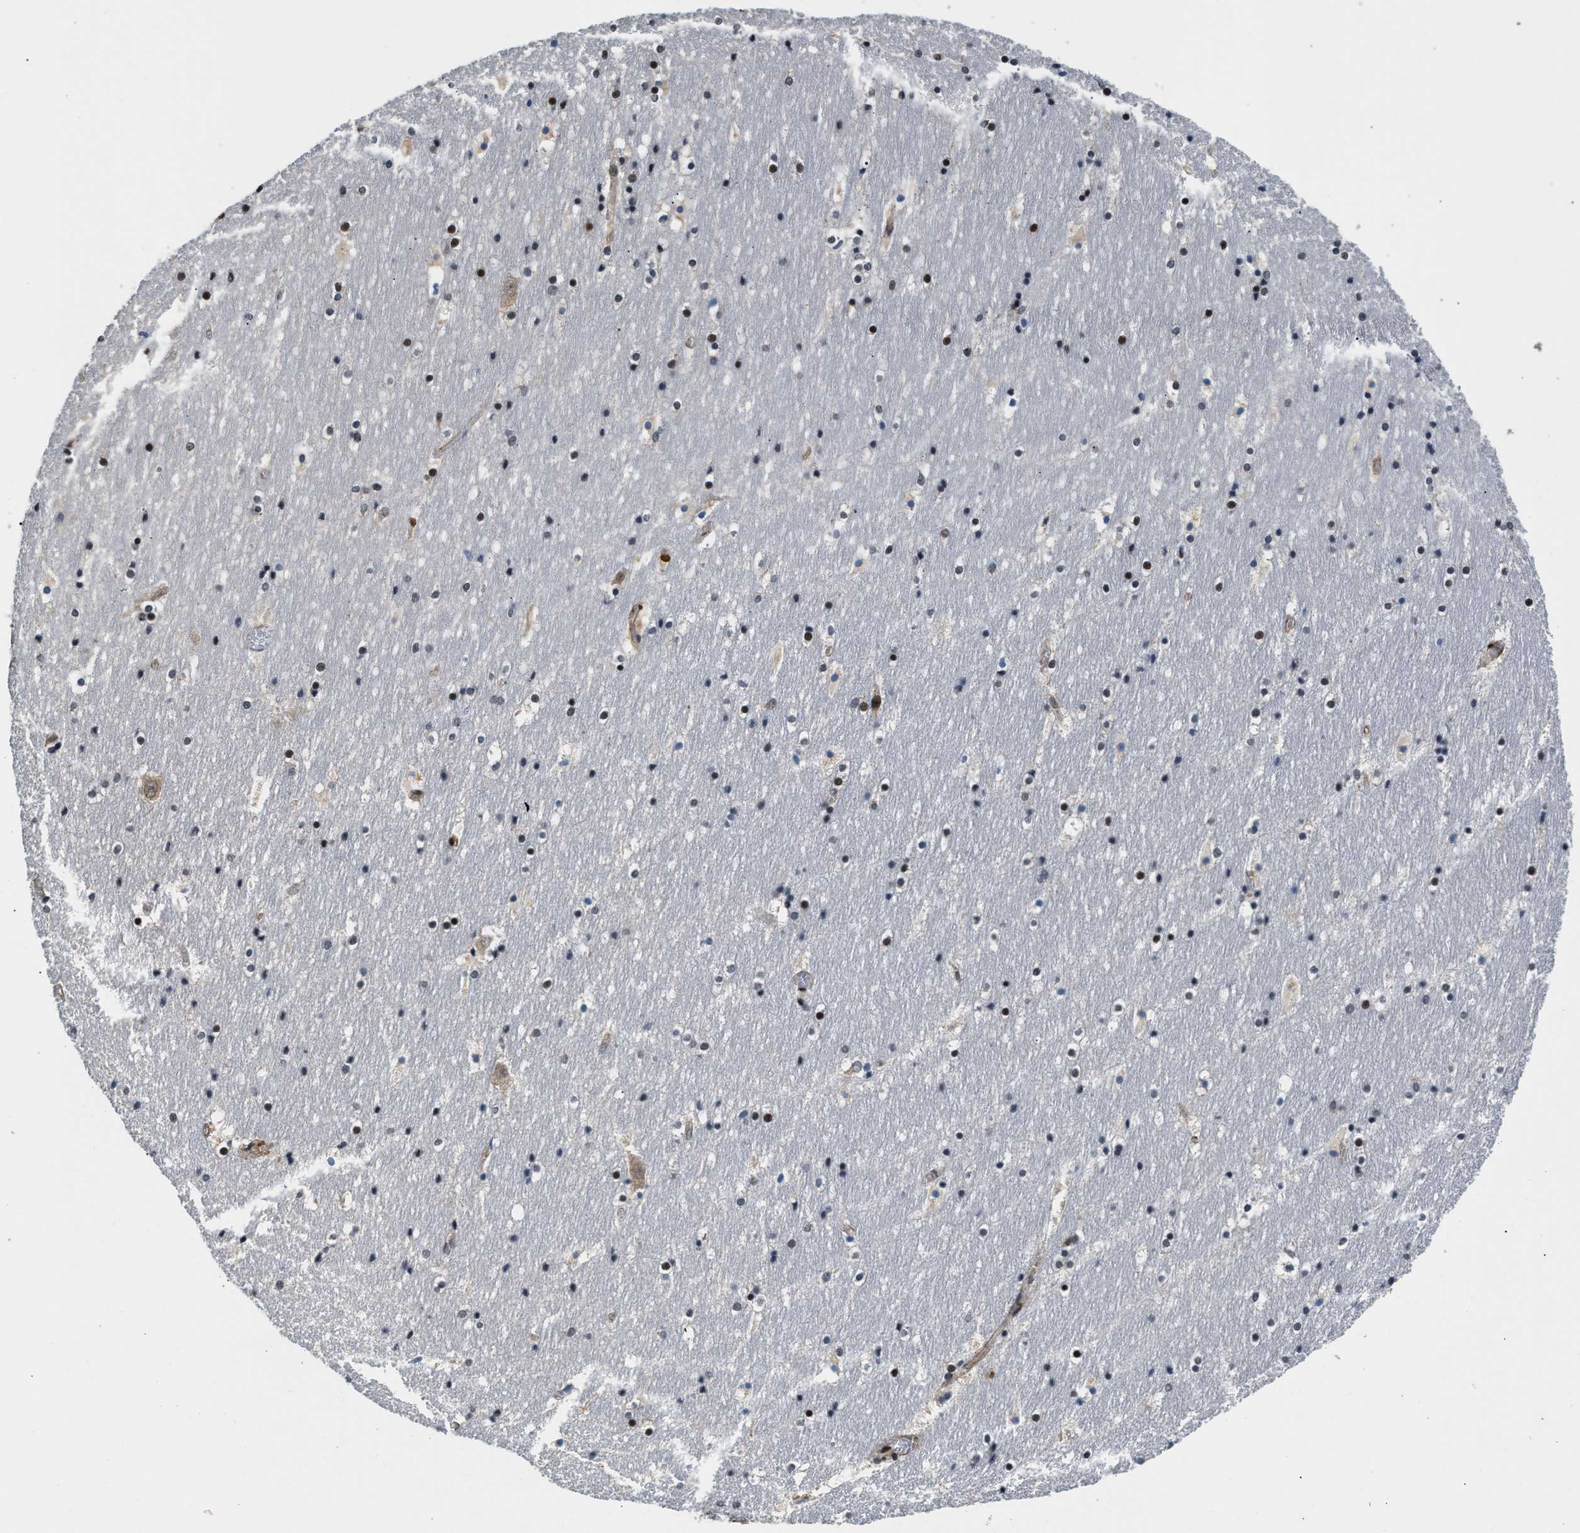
{"staining": {"intensity": "moderate", "quantity": "25%-75%", "location": "nuclear"}, "tissue": "hippocampus", "cell_type": "Glial cells", "image_type": "normal", "snomed": [{"axis": "morphology", "description": "Normal tissue, NOS"}, {"axis": "topography", "description": "Hippocampus"}], "caption": "Hippocampus was stained to show a protein in brown. There is medium levels of moderate nuclear positivity in about 25%-75% of glial cells. (Brightfield microscopy of DAB IHC at high magnification).", "gene": "RBM33", "patient": {"sex": "male", "age": 45}}